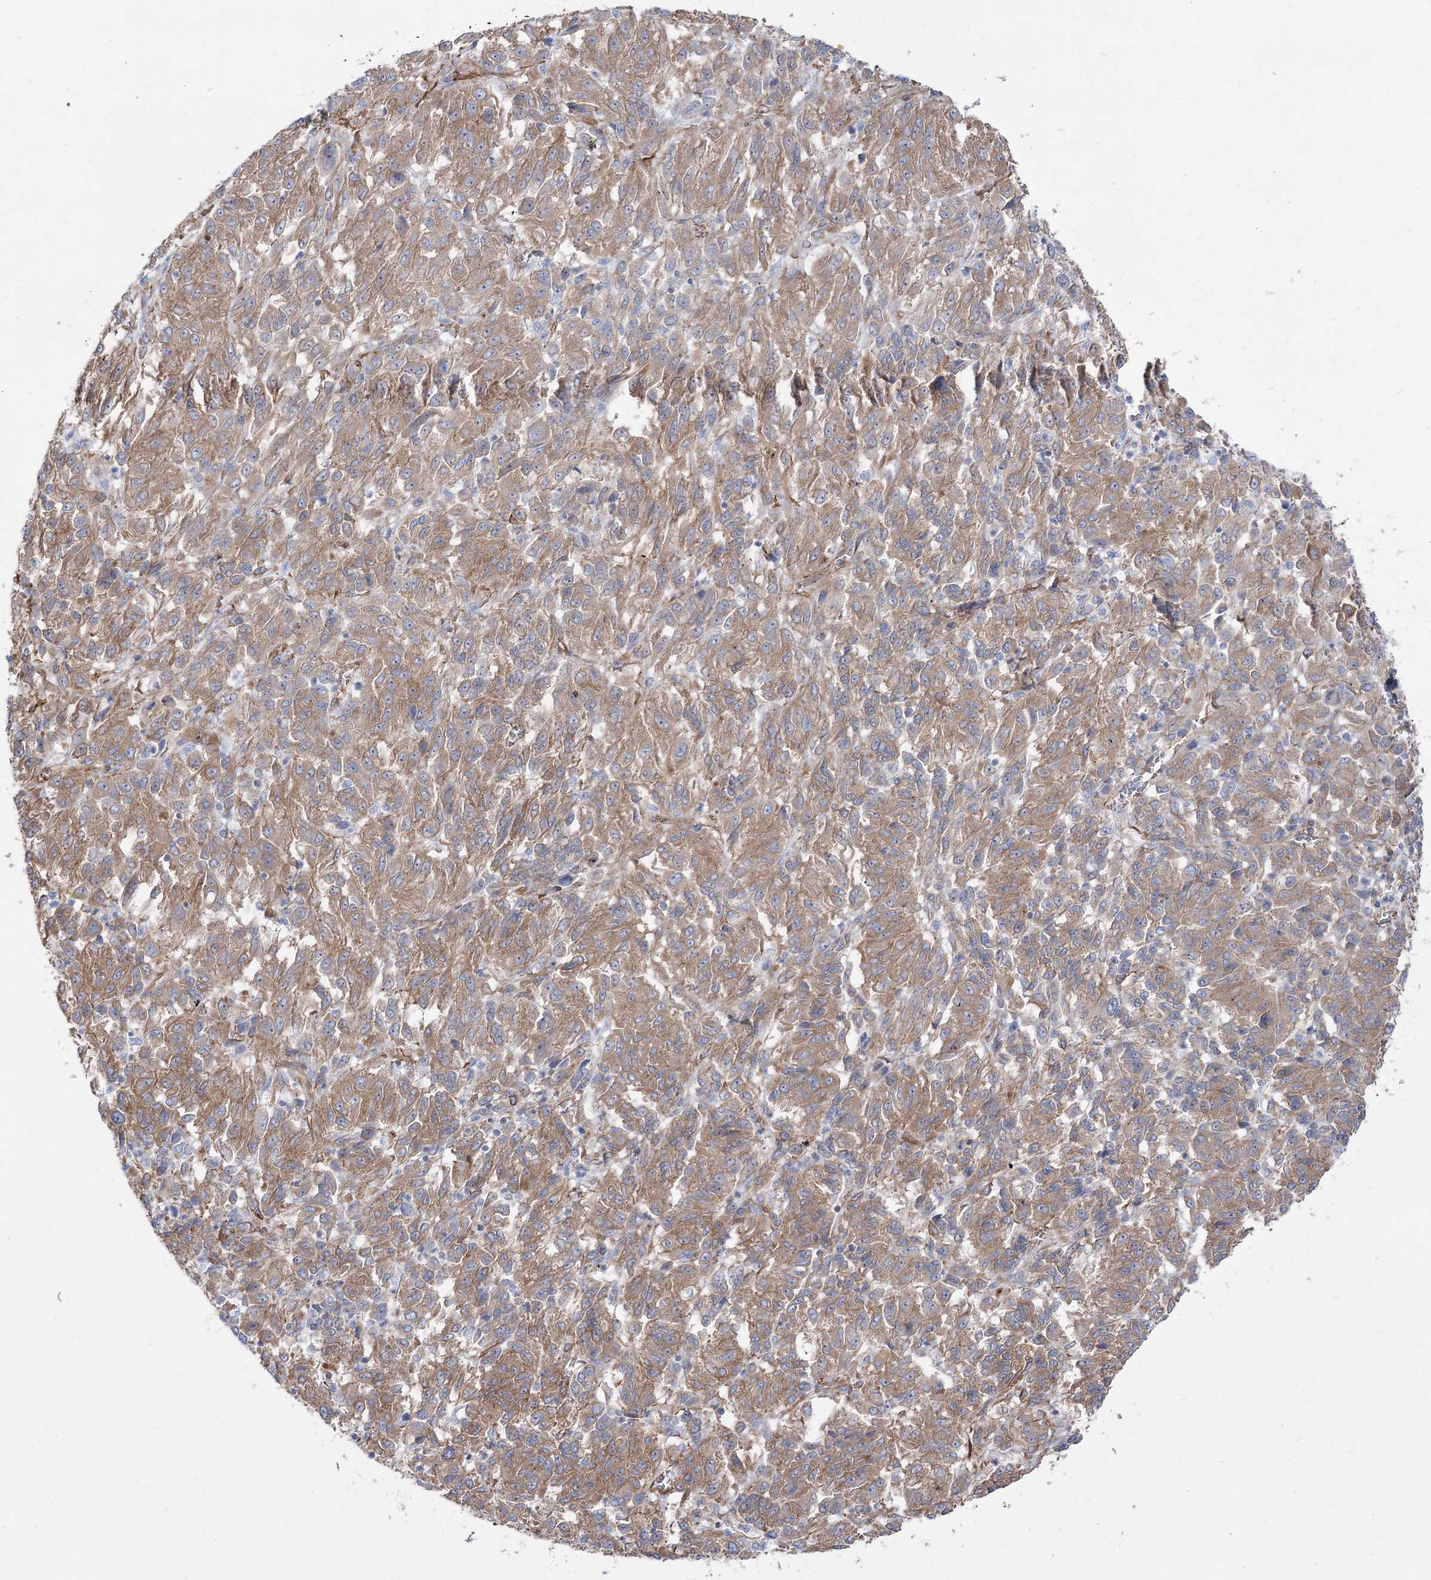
{"staining": {"intensity": "moderate", "quantity": ">75%", "location": "cytoplasmic/membranous"}, "tissue": "melanoma", "cell_type": "Tumor cells", "image_type": "cancer", "snomed": [{"axis": "morphology", "description": "Malignant melanoma, Metastatic site"}, {"axis": "topography", "description": "Lung"}], "caption": "This histopathology image displays immunohistochemistry staining of malignant melanoma (metastatic site), with medium moderate cytoplasmic/membranous expression in about >75% of tumor cells.", "gene": "PLEKHA5", "patient": {"sex": "male", "age": 64}}